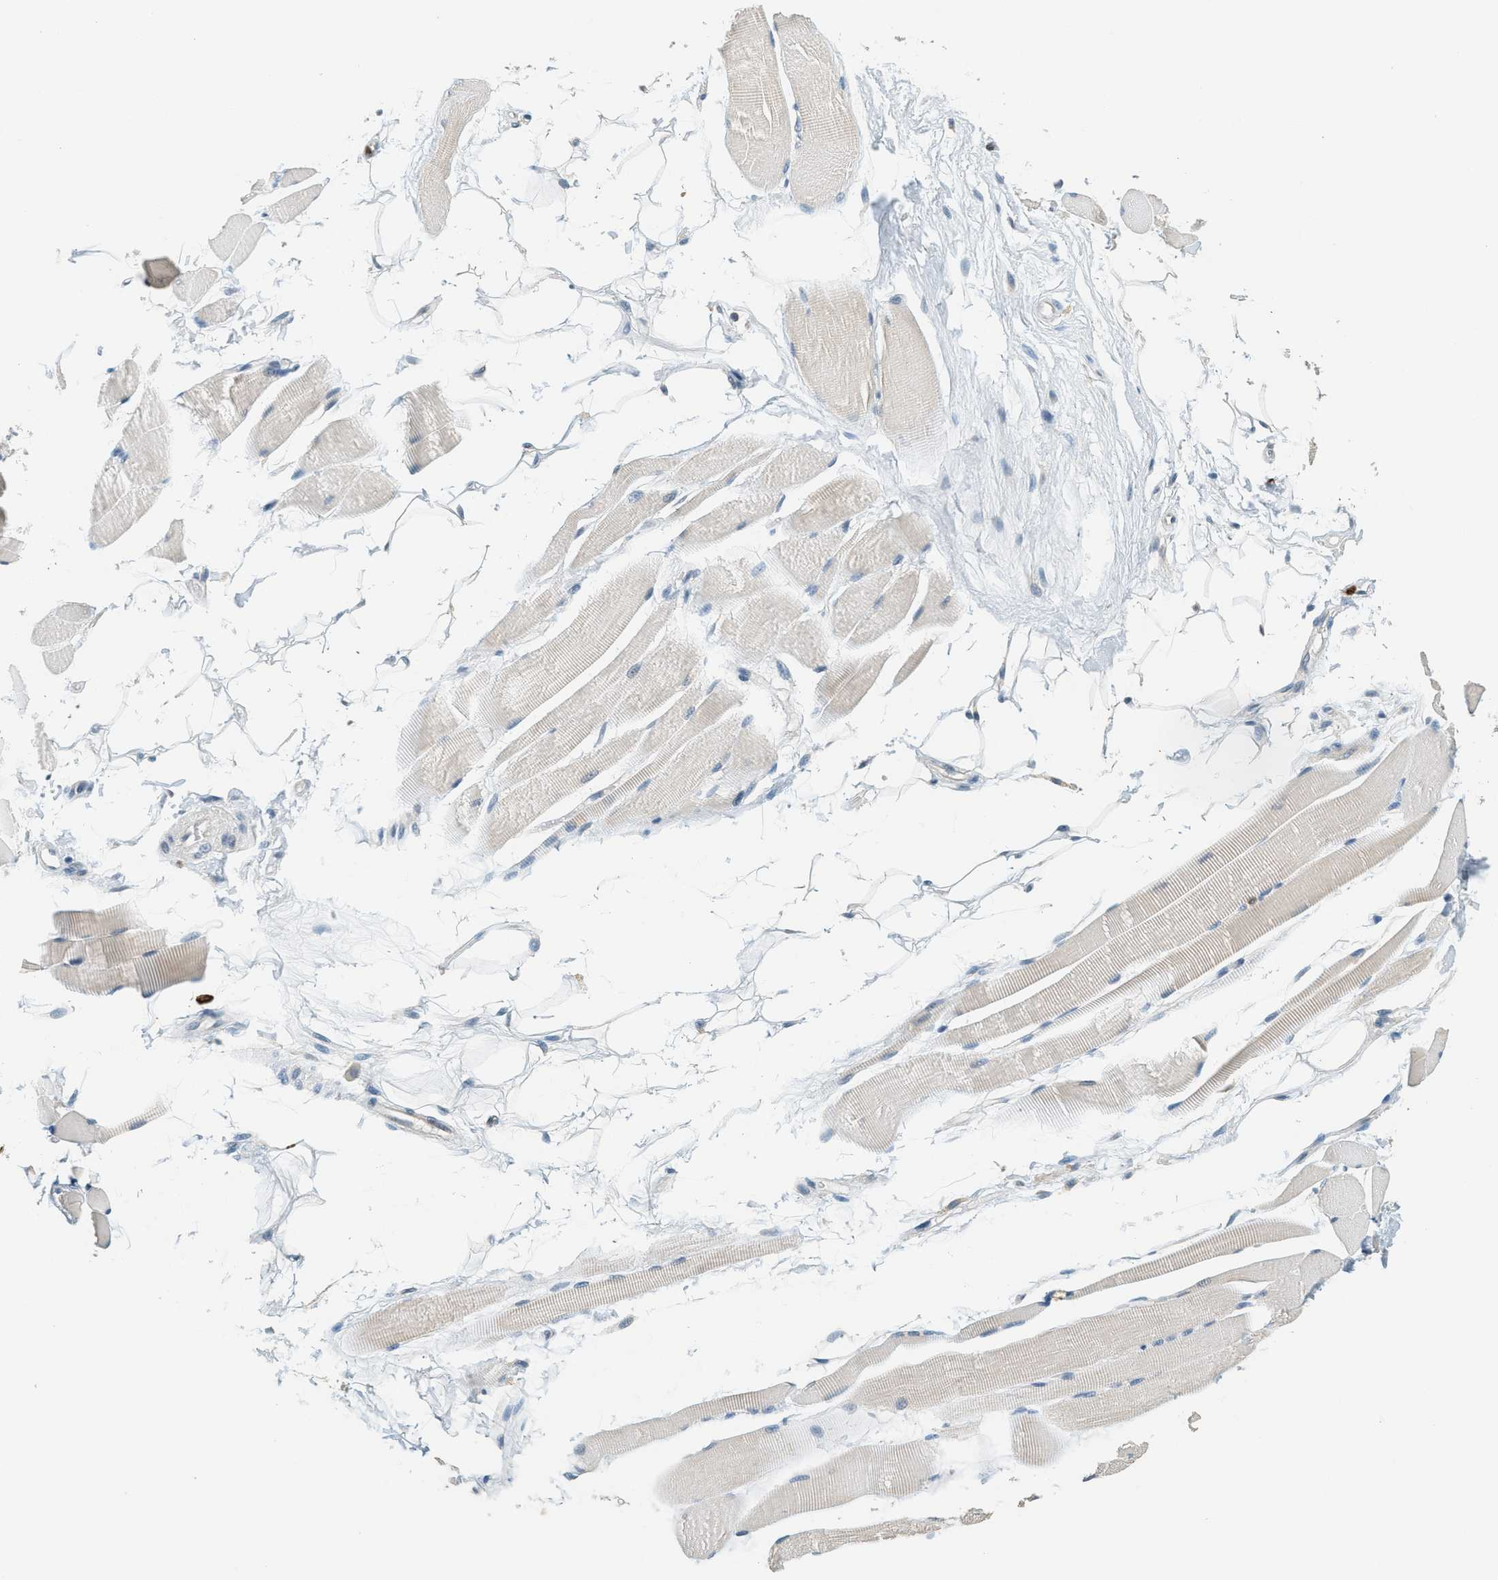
{"staining": {"intensity": "negative", "quantity": "none", "location": "none"}, "tissue": "skeletal muscle", "cell_type": "Myocytes", "image_type": "normal", "snomed": [{"axis": "morphology", "description": "Normal tissue, NOS"}, {"axis": "topography", "description": "Skeletal muscle"}, {"axis": "topography", "description": "Peripheral nerve tissue"}], "caption": "Myocytes are negative for brown protein staining in unremarkable skeletal muscle. The staining was performed using DAB (3,3'-diaminobenzidine) to visualize the protein expression in brown, while the nuclei were stained in blue with hematoxylin (Magnification: 20x).", "gene": "LSP1", "patient": {"sex": "female", "age": 84}}